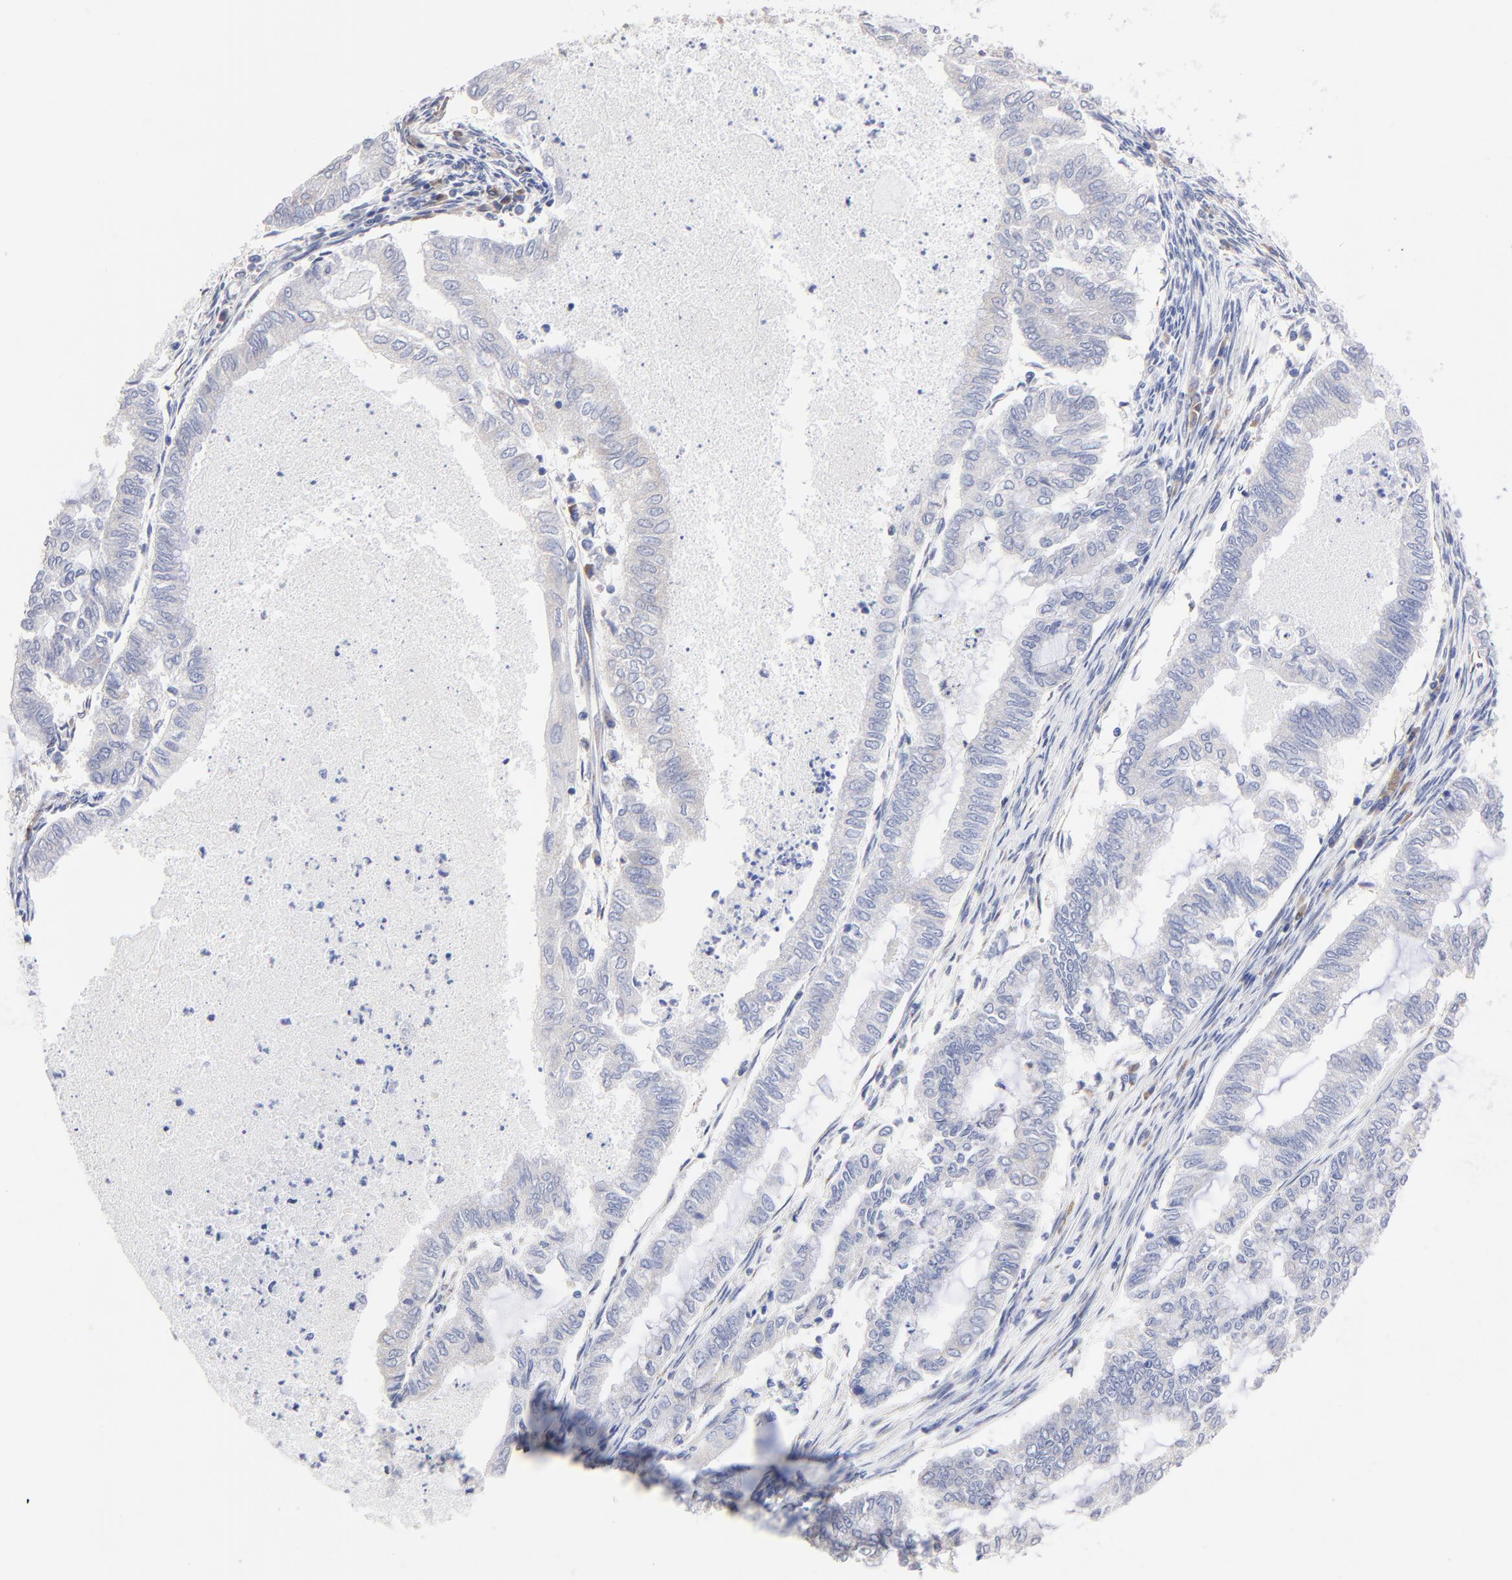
{"staining": {"intensity": "negative", "quantity": "none", "location": "none"}, "tissue": "endometrial cancer", "cell_type": "Tumor cells", "image_type": "cancer", "snomed": [{"axis": "morphology", "description": "Adenocarcinoma, NOS"}, {"axis": "topography", "description": "Endometrium"}], "caption": "Immunohistochemistry (IHC) micrograph of adenocarcinoma (endometrial) stained for a protein (brown), which reveals no expression in tumor cells.", "gene": "LAX1", "patient": {"sex": "female", "age": 79}}